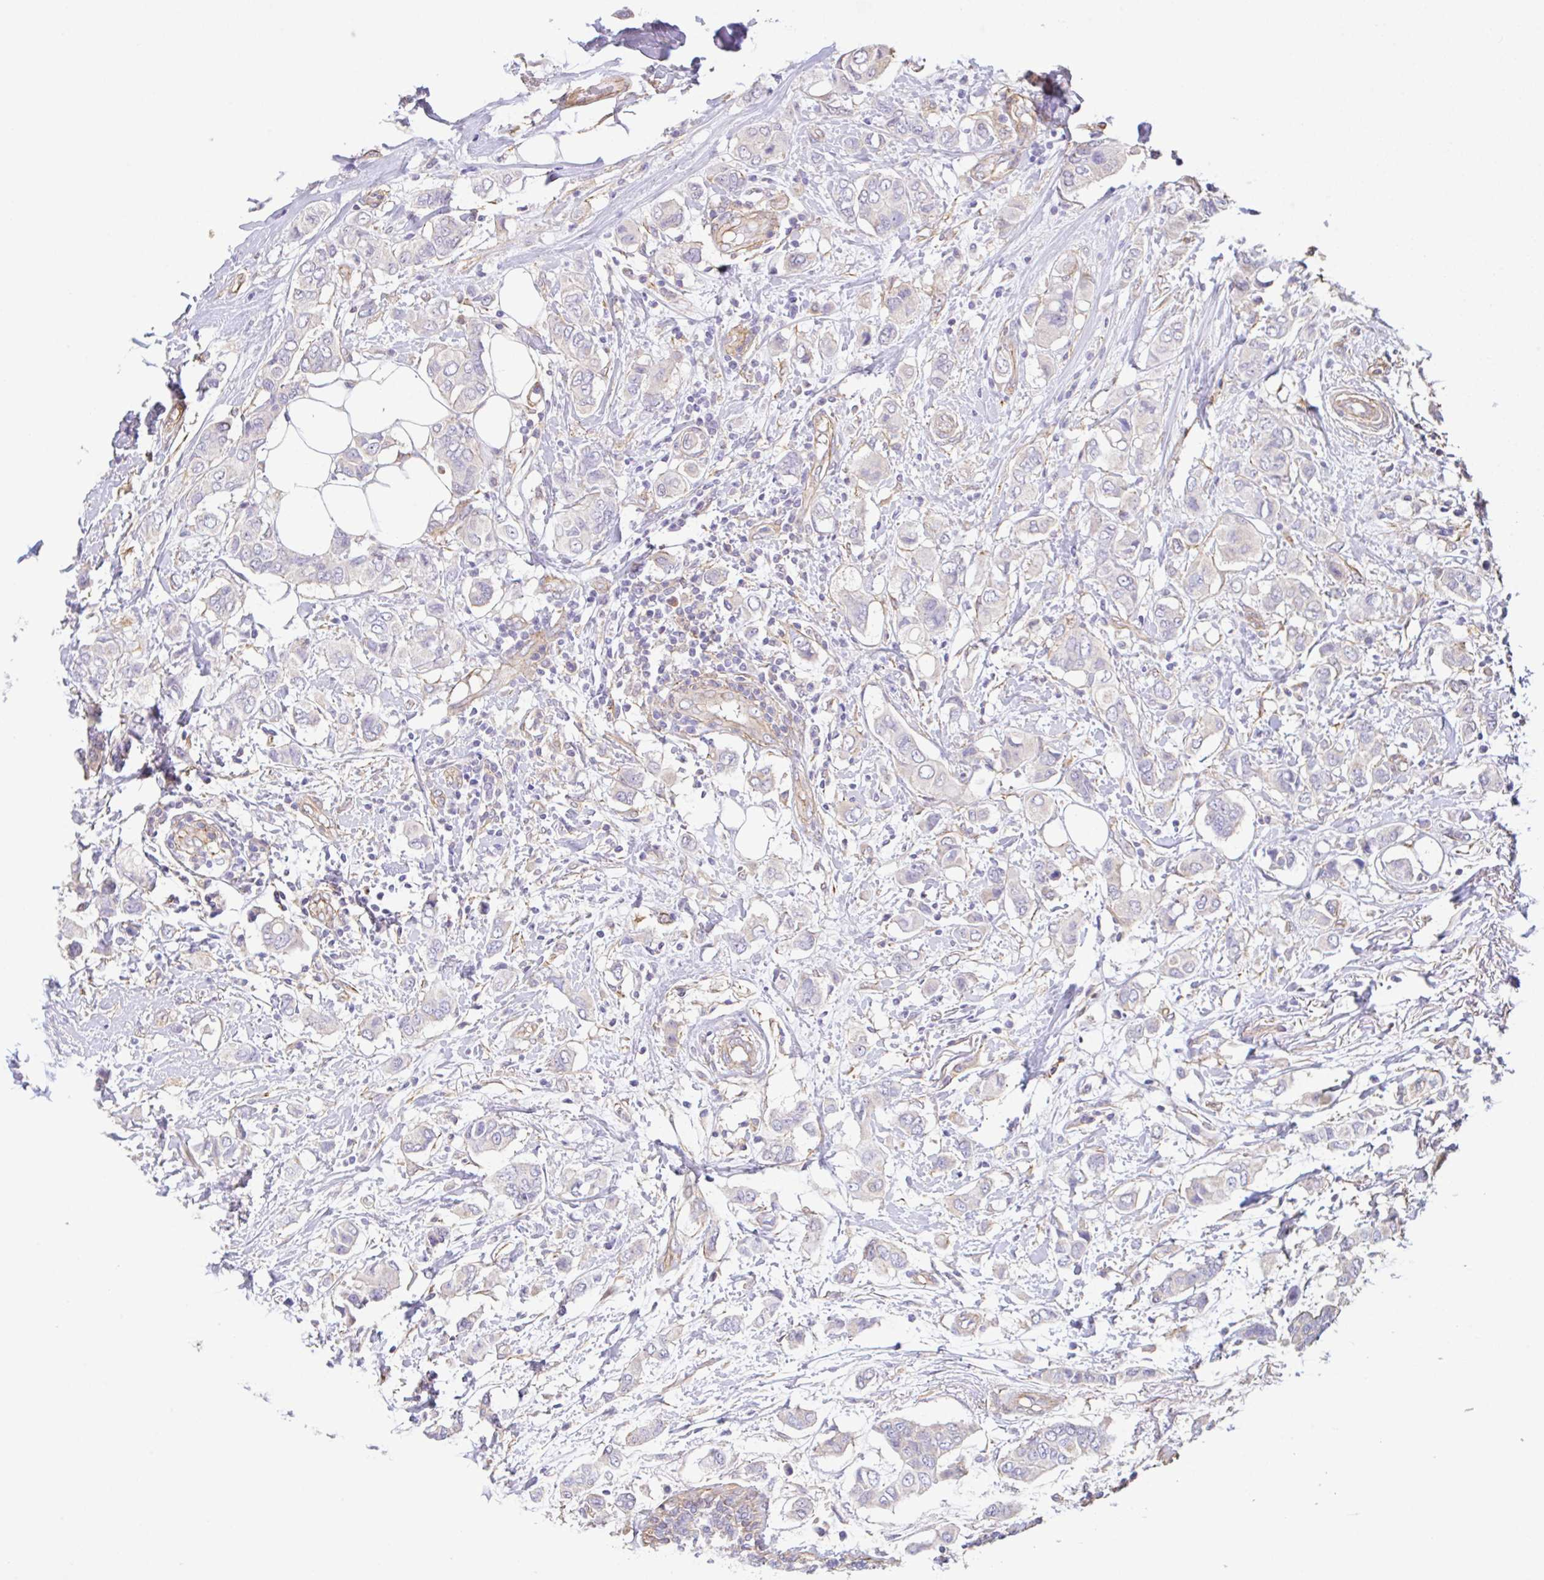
{"staining": {"intensity": "negative", "quantity": "none", "location": "none"}, "tissue": "breast cancer", "cell_type": "Tumor cells", "image_type": "cancer", "snomed": [{"axis": "morphology", "description": "Lobular carcinoma"}, {"axis": "topography", "description": "Breast"}], "caption": "Breast cancer (lobular carcinoma) was stained to show a protein in brown. There is no significant staining in tumor cells. The staining is performed using DAB brown chromogen with nuclei counter-stained in using hematoxylin.", "gene": "PLCD4", "patient": {"sex": "female", "age": 51}}